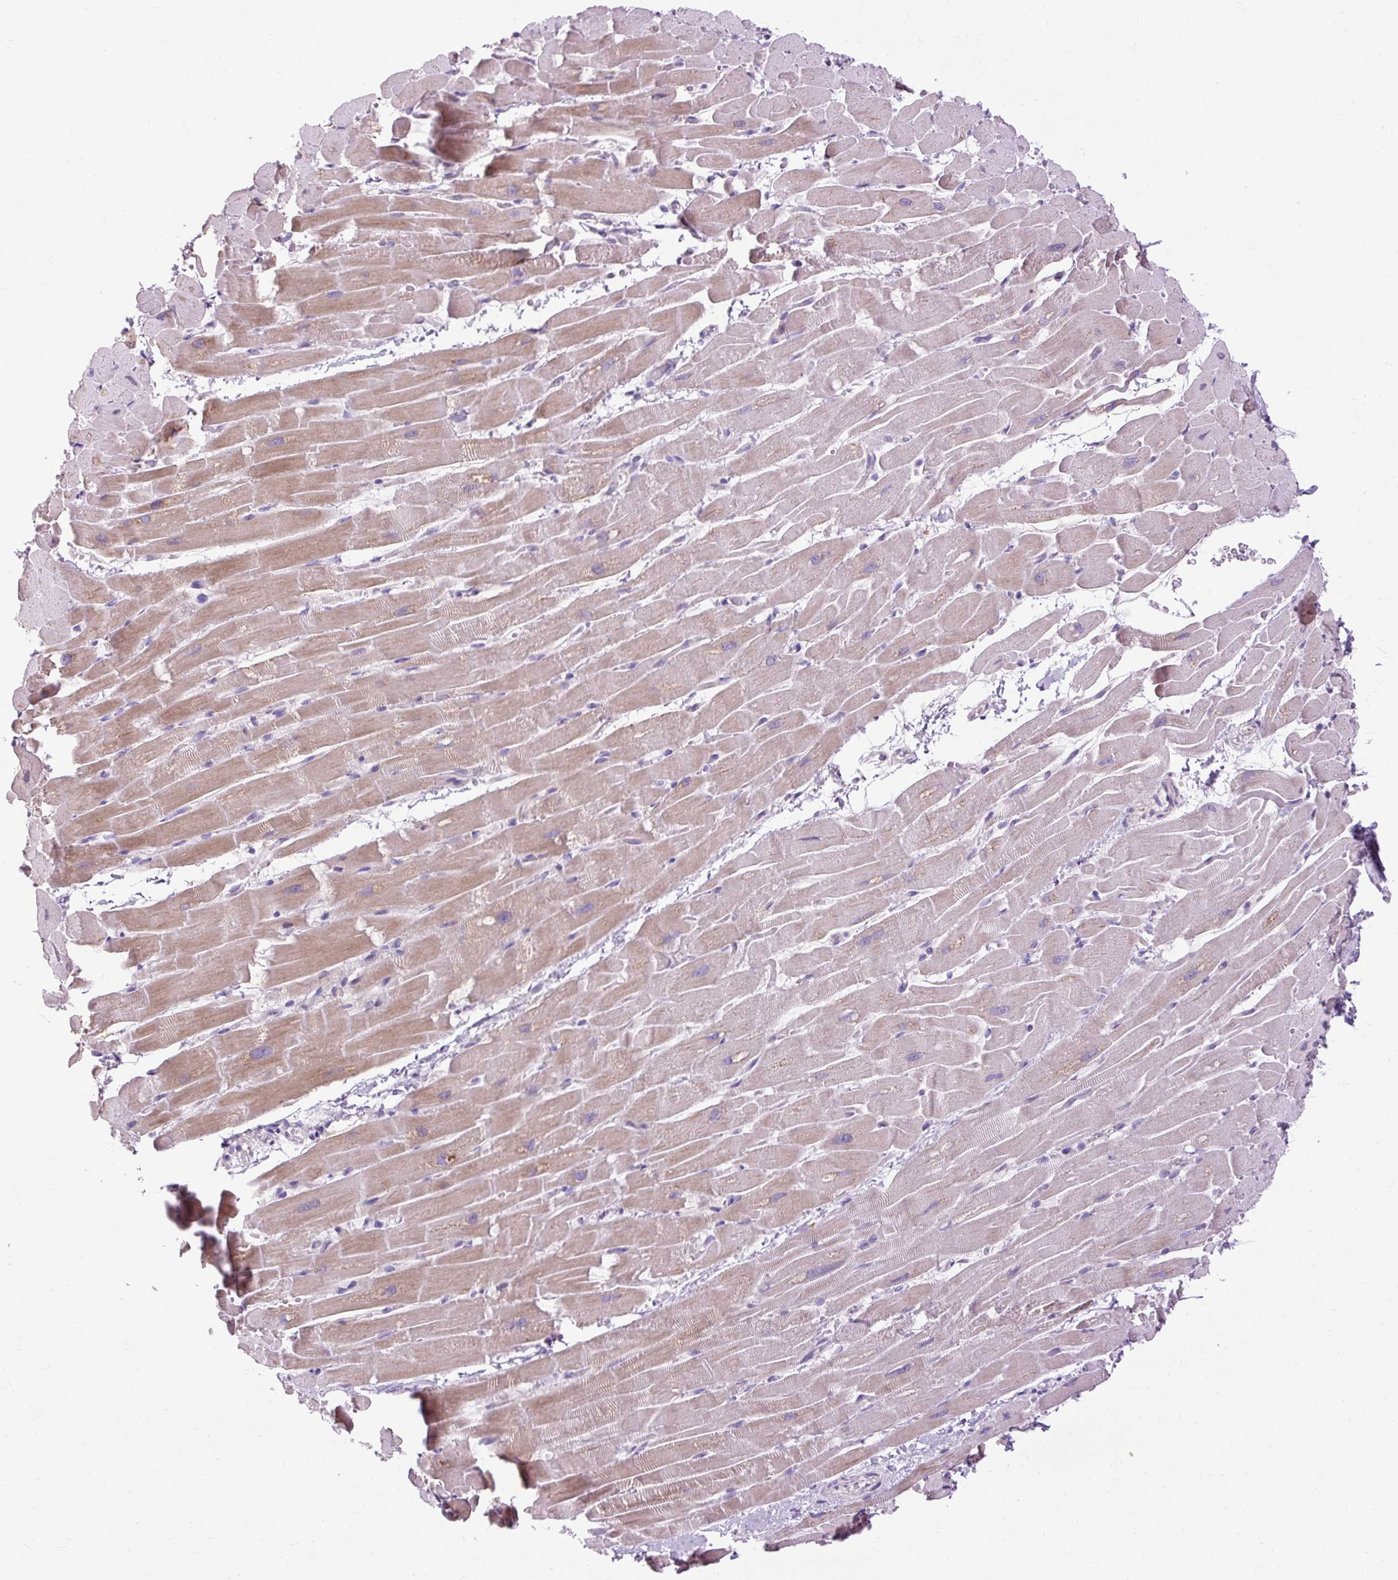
{"staining": {"intensity": "weak", "quantity": "25%-75%", "location": "cytoplasmic/membranous"}, "tissue": "heart muscle", "cell_type": "Cardiomyocytes", "image_type": "normal", "snomed": [{"axis": "morphology", "description": "Normal tissue, NOS"}, {"axis": "topography", "description": "Heart"}], "caption": "The immunohistochemical stain shows weak cytoplasmic/membranous positivity in cardiomyocytes of unremarkable heart muscle.", "gene": "ARRDC2", "patient": {"sex": "male", "age": 37}}